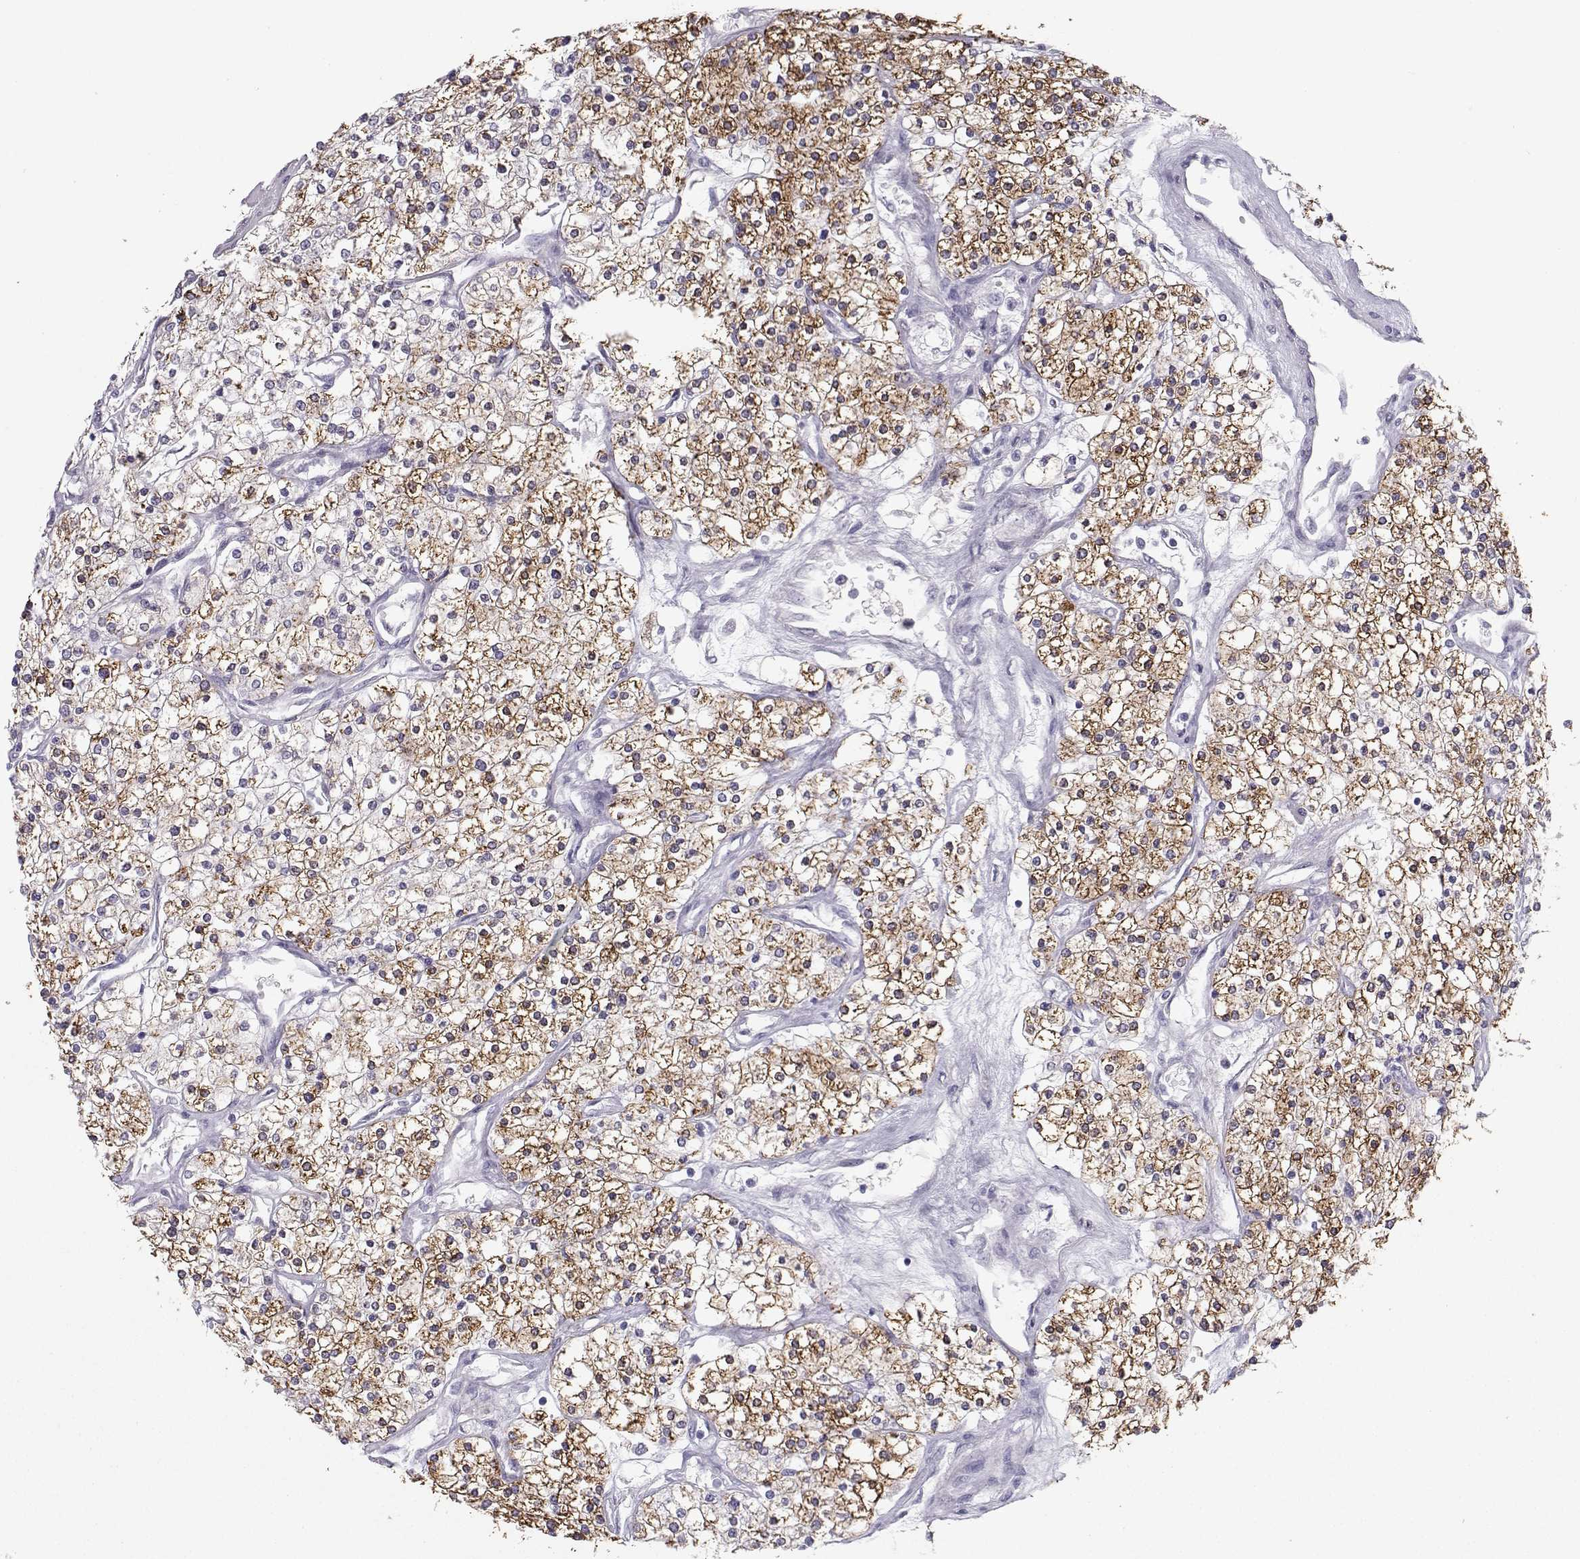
{"staining": {"intensity": "strong", "quantity": ">75%", "location": "cytoplasmic/membranous"}, "tissue": "renal cancer", "cell_type": "Tumor cells", "image_type": "cancer", "snomed": [{"axis": "morphology", "description": "Adenocarcinoma, NOS"}, {"axis": "topography", "description": "Kidney"}], "caption": "IHC (DAB) staining of human renal cancer (adenocarcinoma) shows strong cytoplasmic/membranous protein staining in approximately >75% of tumor cells.", "gene": "NPVF", "patient": {"sex": "male", "age": 80}}